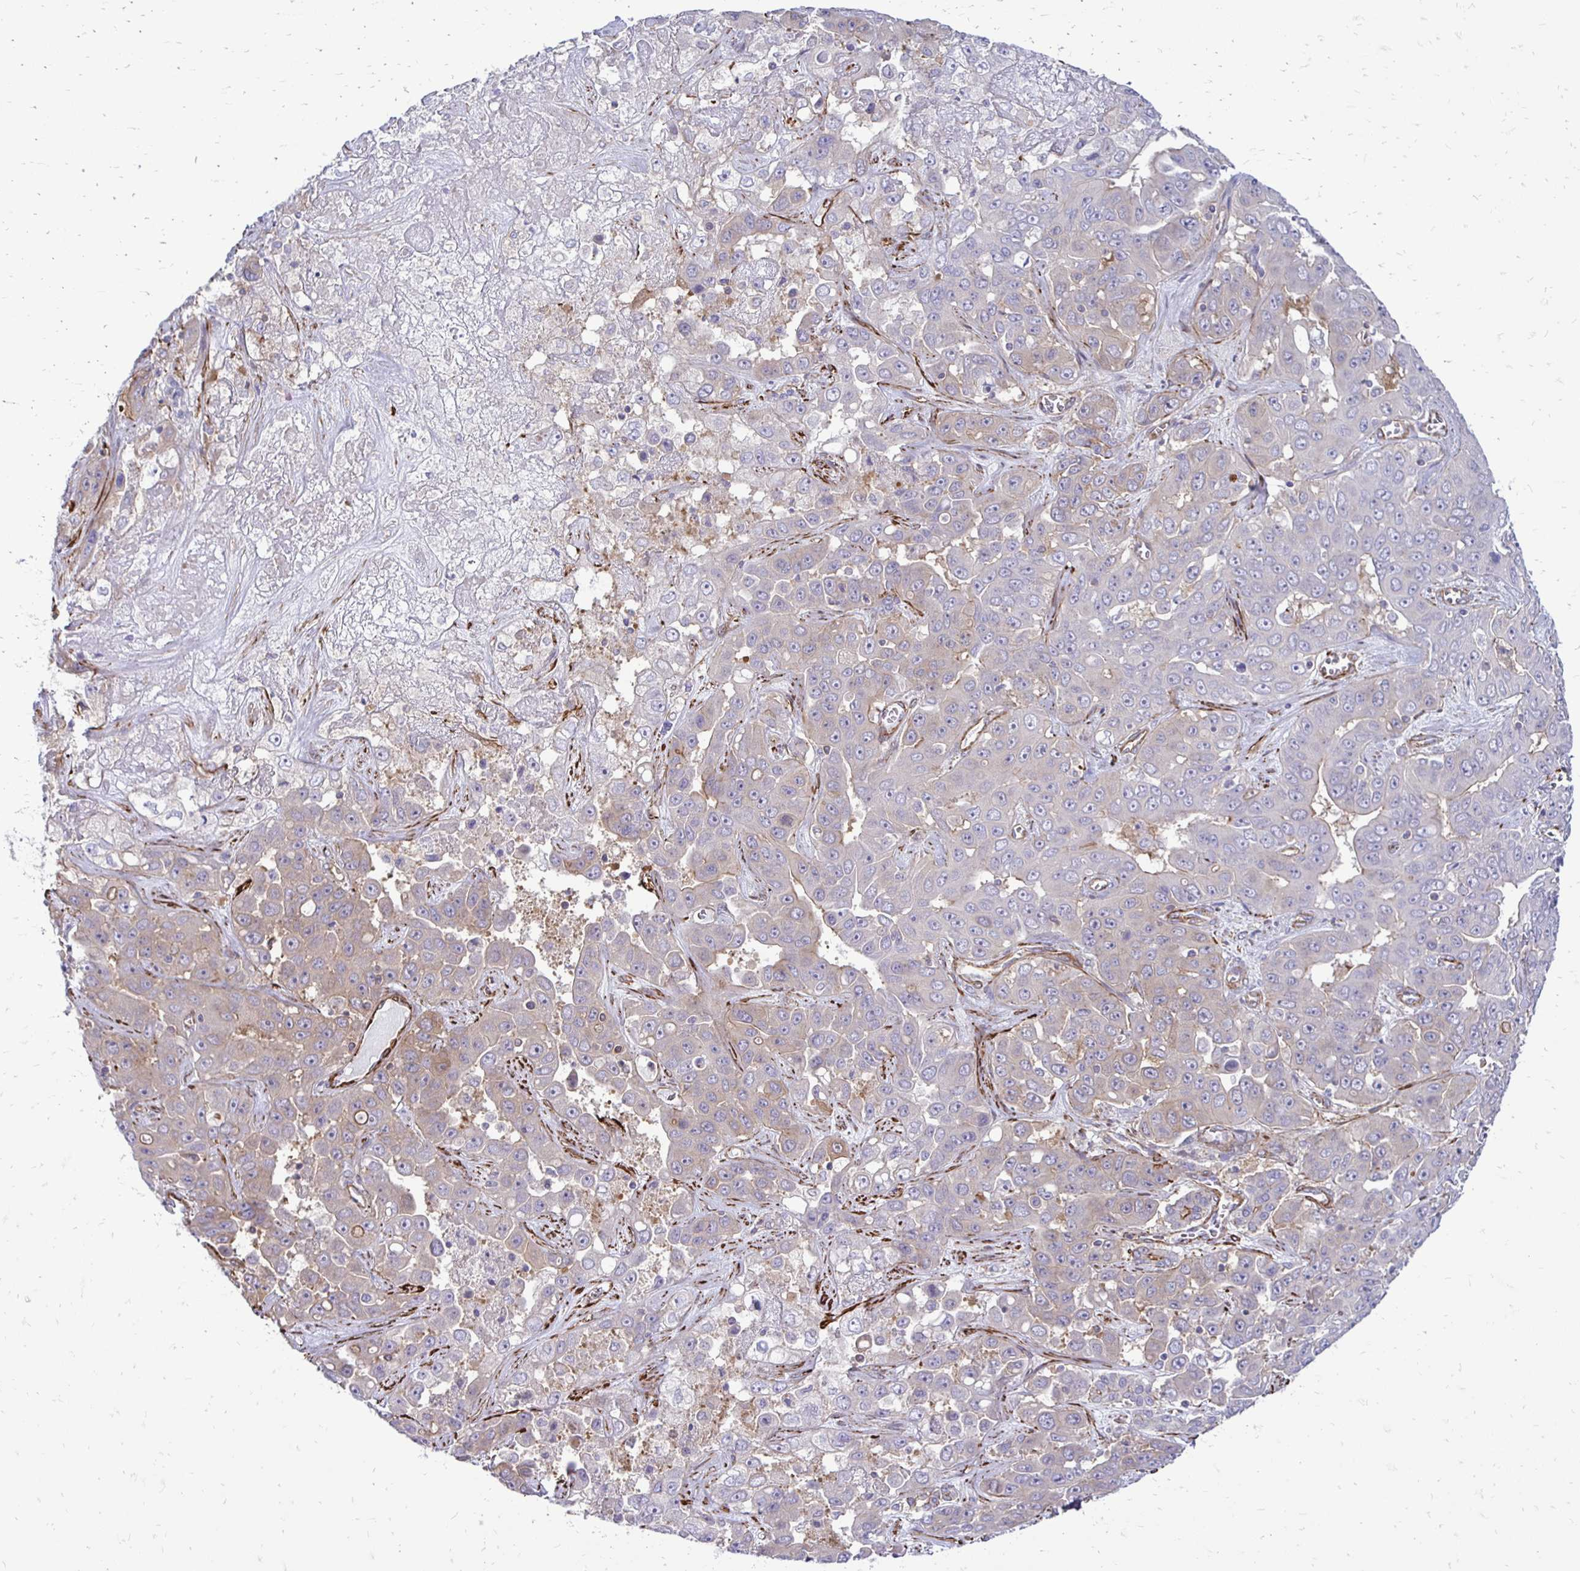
{"staining": {"intensity": "weak", "quantity": "25%-75%", "location": "cytoplasmic/membranous"}, "tissue": "liver cancer", "cell_type": "Tumor cells", "image_type": "cancer", "snomed": [{"axis": "morphology", "description": "Cholangiocarcinoma"}, {"axis": "topography", "description": "Liver"}], "caption": "IHC image of human liver cholangiocarcinoma stained for a protein (brown), which reveals low levels of weak cytoplasmic/membranous expression in about 25%-75% of tumor cells.", "gene": "CTPS1", "patient": {"sex": "female", "age": 52}}